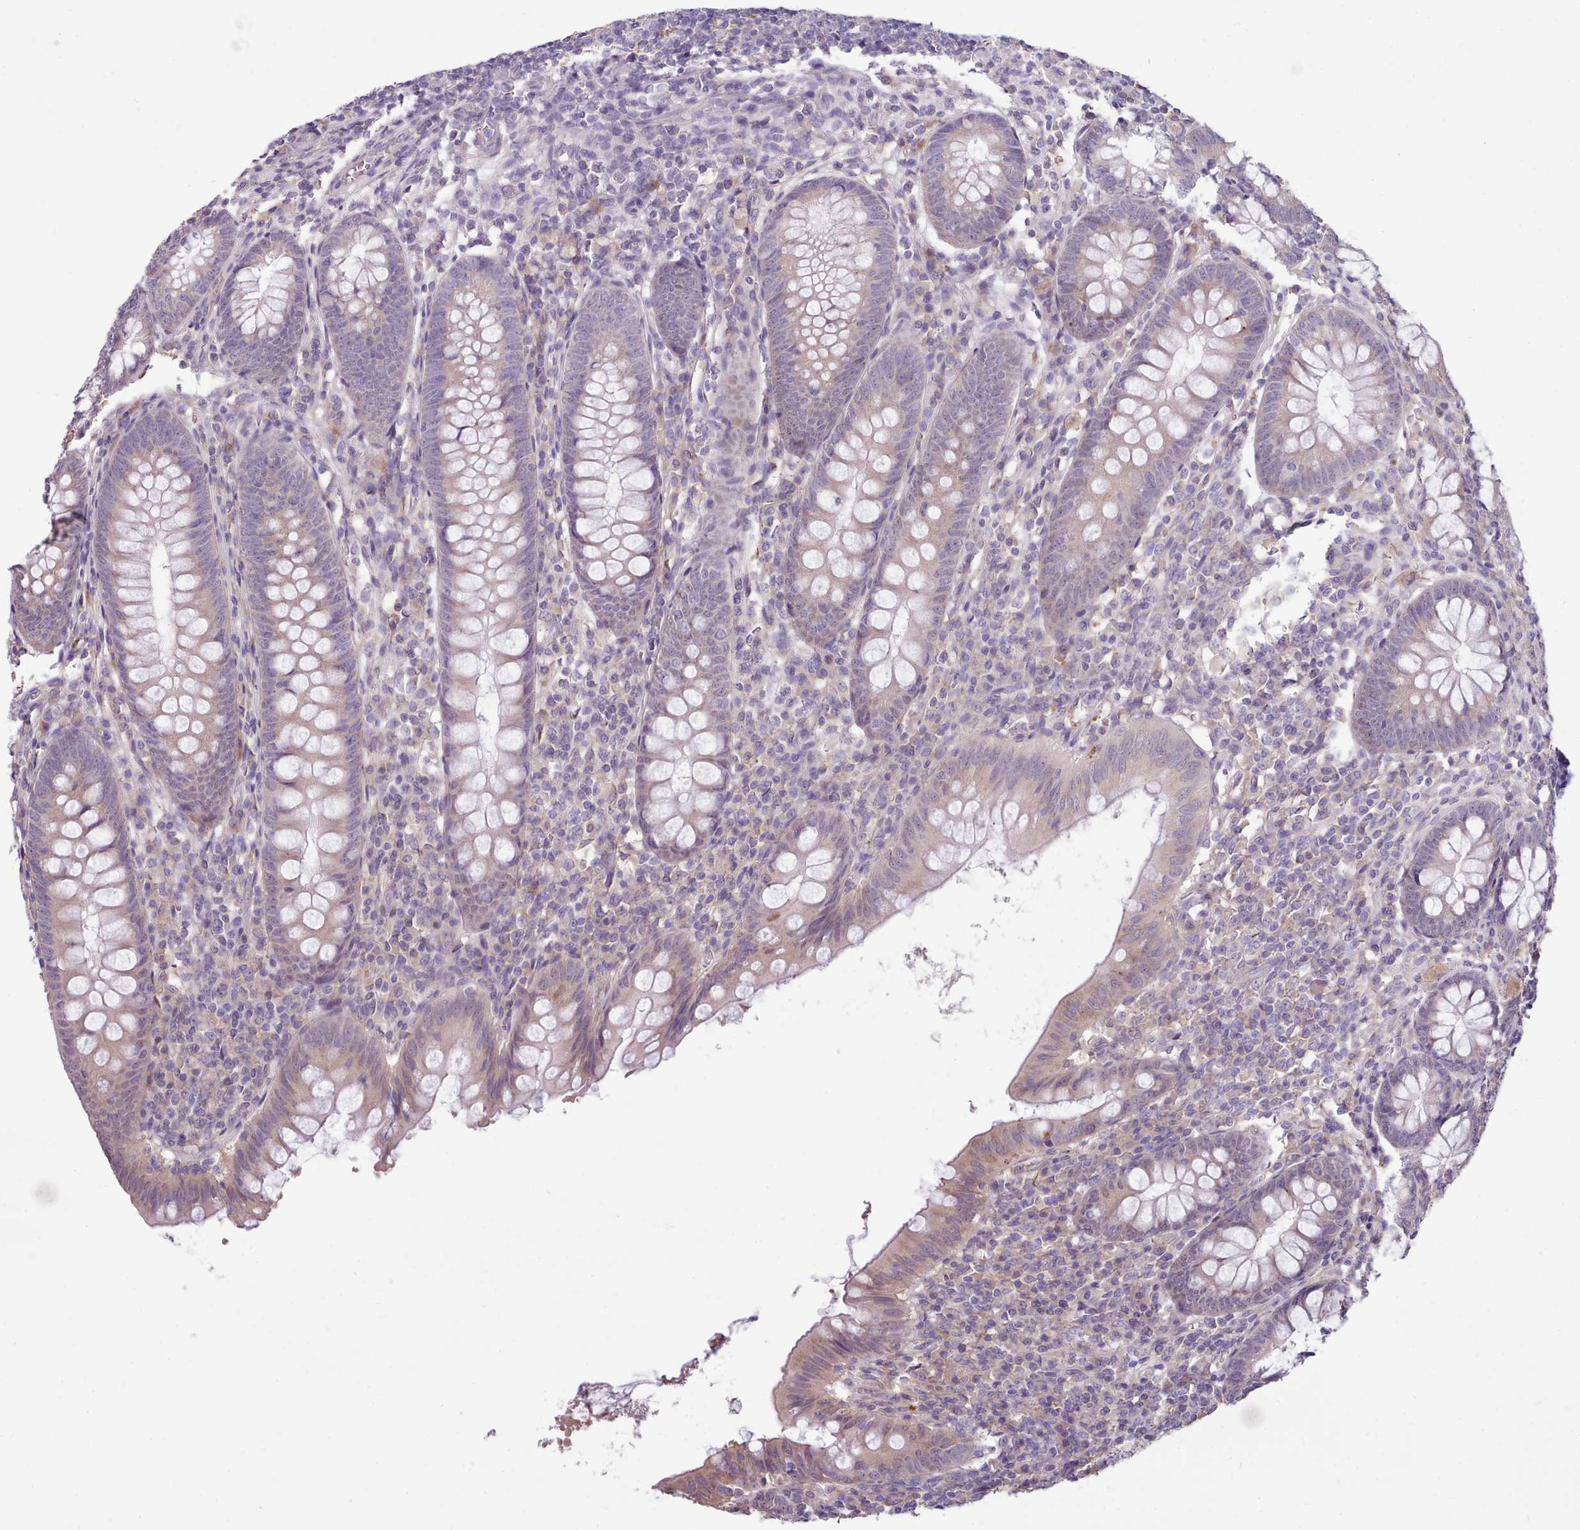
{"staining": {"intensity": "weak", "quantity": ">75%", "location": "cytoplasmic/membranous"}, "tissue": "appendix", "cell_type": "Glandular cells", "image_type": "normal", "snomed": [{"axis": "morphology", "description": "Normal tissue, NOS"}, {"axis": "topography", "description": "Appendix"}], "caption": "A low amount of weak cytoplasmic/membranous expression is seen in approximately >75% of glandular cells in benign appendix. The protein is shown in brown color, while the nuclei are stained blue.", "gene": "DPF1", "patient": {"sex": "male", "age": 56}}